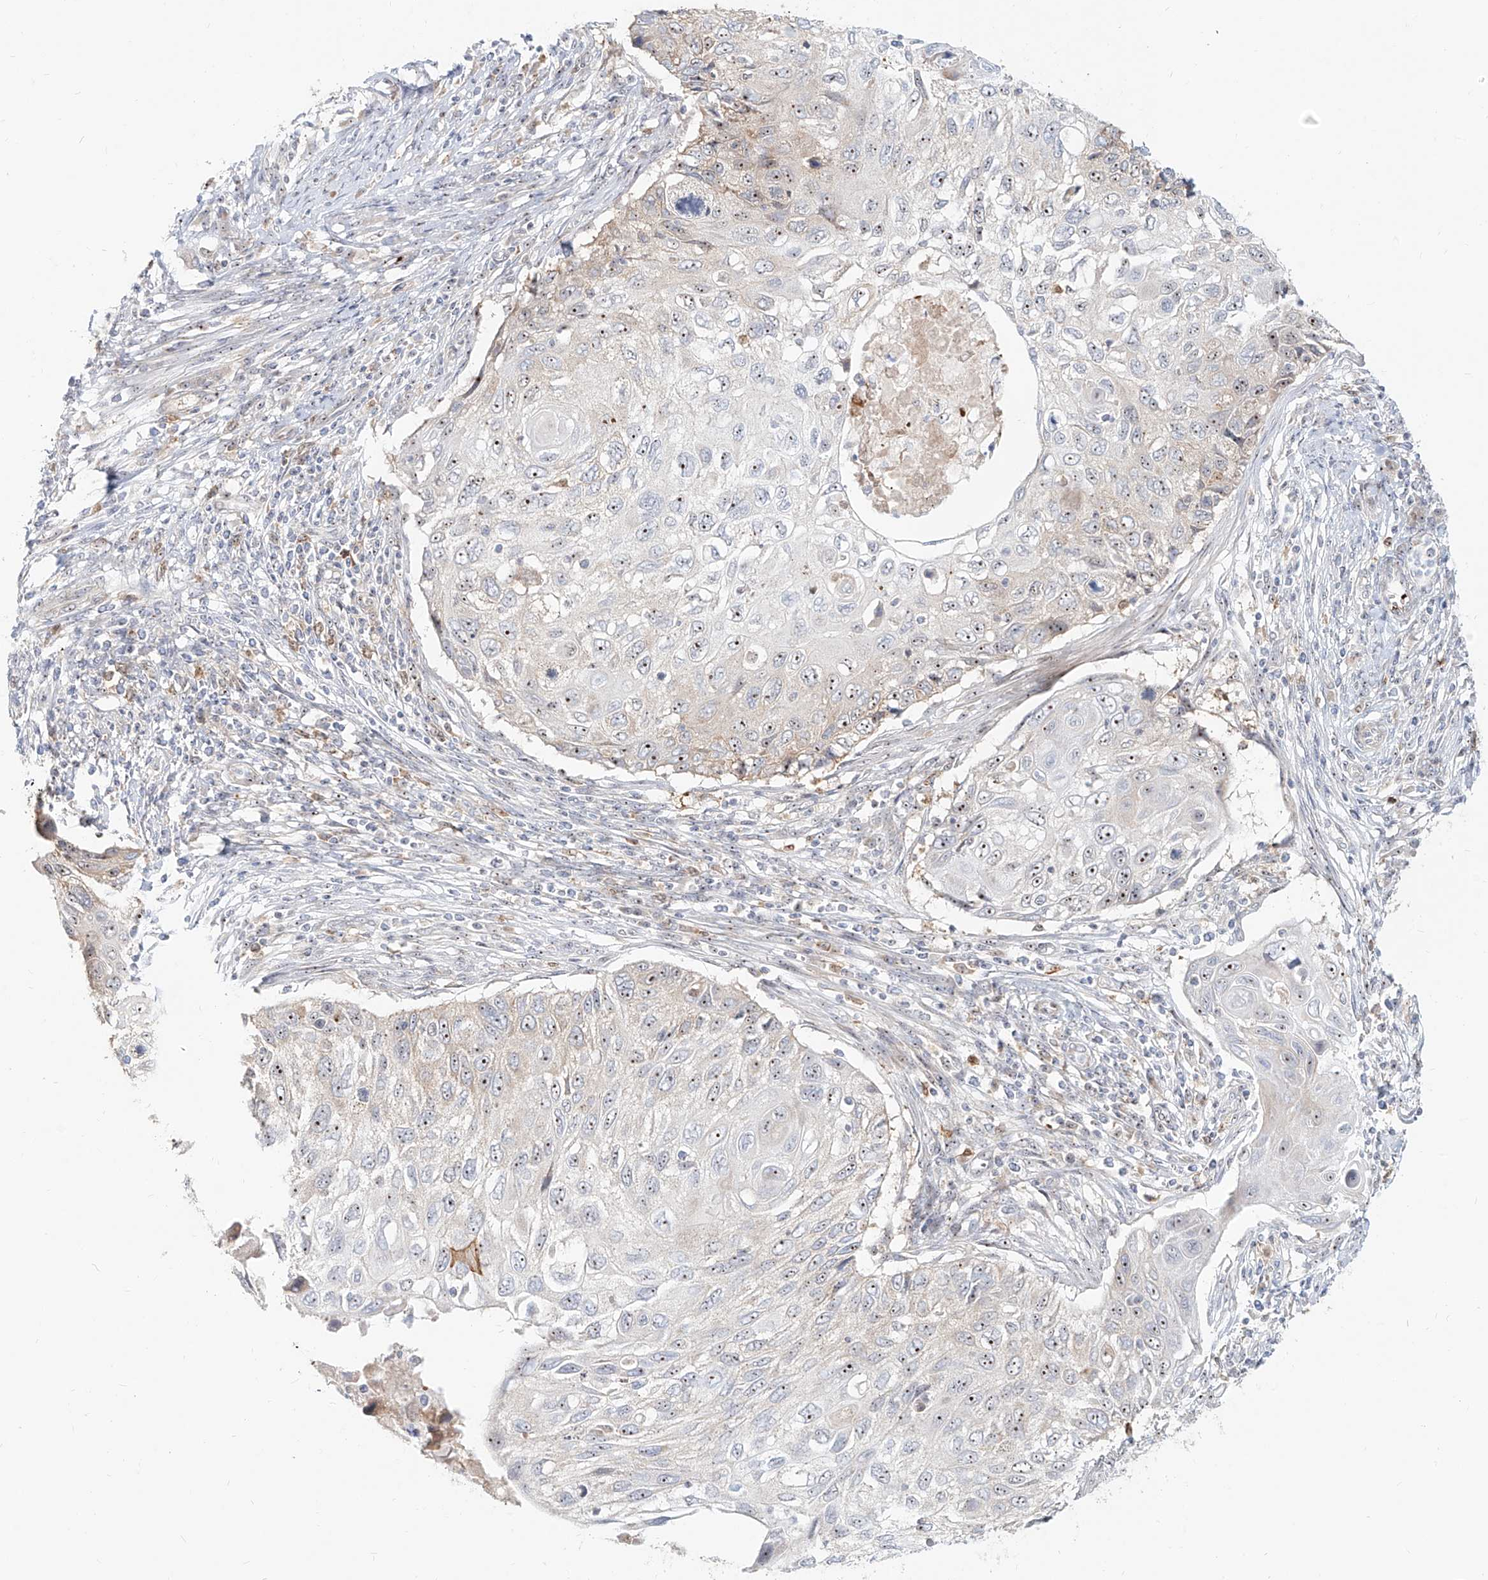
{"staining": {"intensity": "moderate", "quantity": "25%-75%", "location": "nuclear"}, "tissue": "cervical cancer", "cell_type": "Tumor cells", "image_type": "cancer", "snomed": [{"axis": "morphology", "description": "Squamous cell carcinoma, NOS"}, {"axis": "topography", "description": "Cervix"}], "caption": "A brown stain shows moderate nuclear expression of a protein in human cervical squamous cell carcinoma tumor cells. Nuclei are stained in blue.", "gene": "BYSL", "patient": {"sex": "female", "age": 70}}